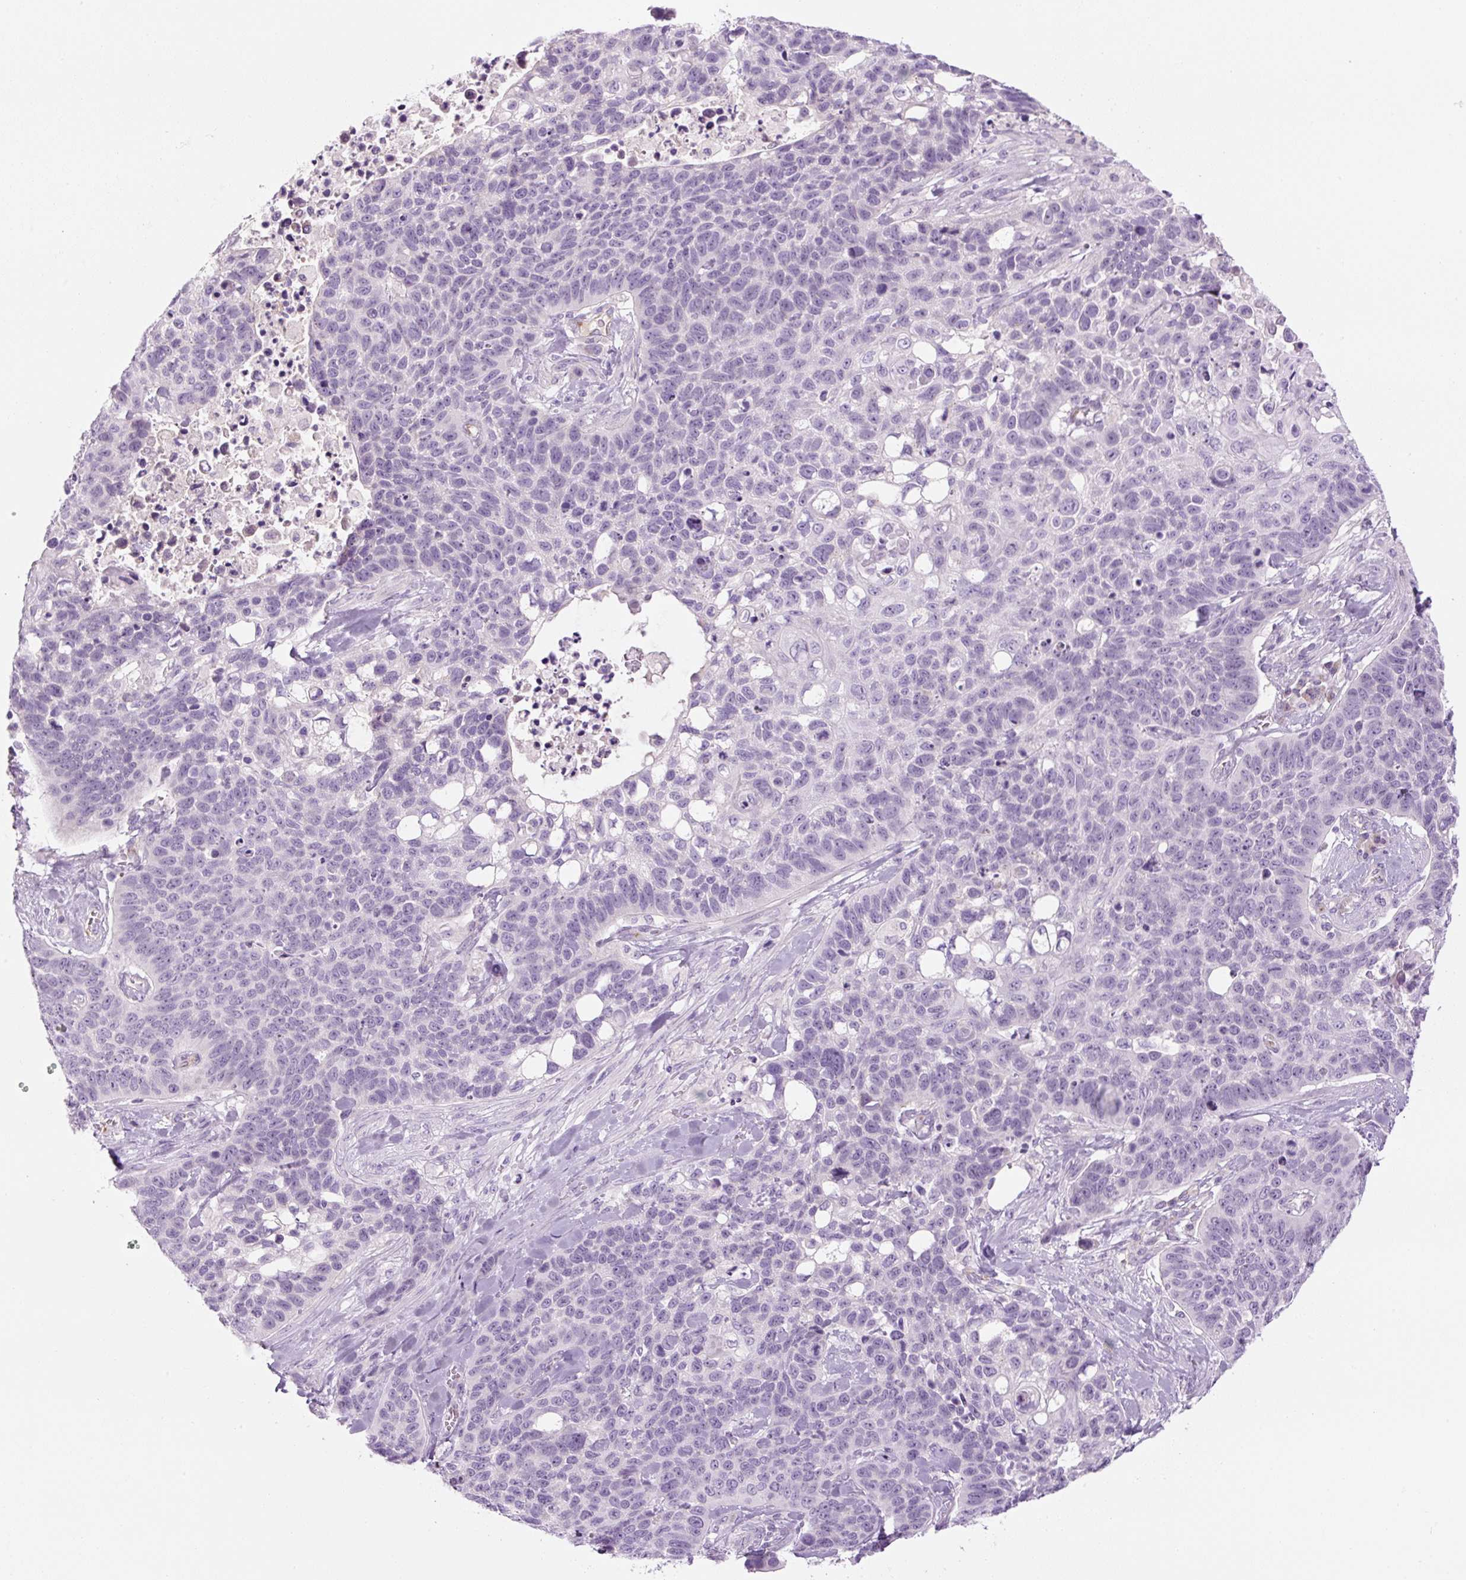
{"staining": {"intensity": "negative", "quantity": "none", "location": "none"}, "tissue": "lung cancer", "cell_type": "Tumor cells", "image_type": "cancer", "snomed": [{"axis": "morphology", "description": "Squamous cell carcinoma, NOS"}, {"axis": "topography", "description": "Lung"}], "caption": "Histopathology image shows no protein expression in tumor cells of lung squamous cell carcinoma tissue.", "gene": "RSPO4", "patient": {"sex": "male", "age": 62}}